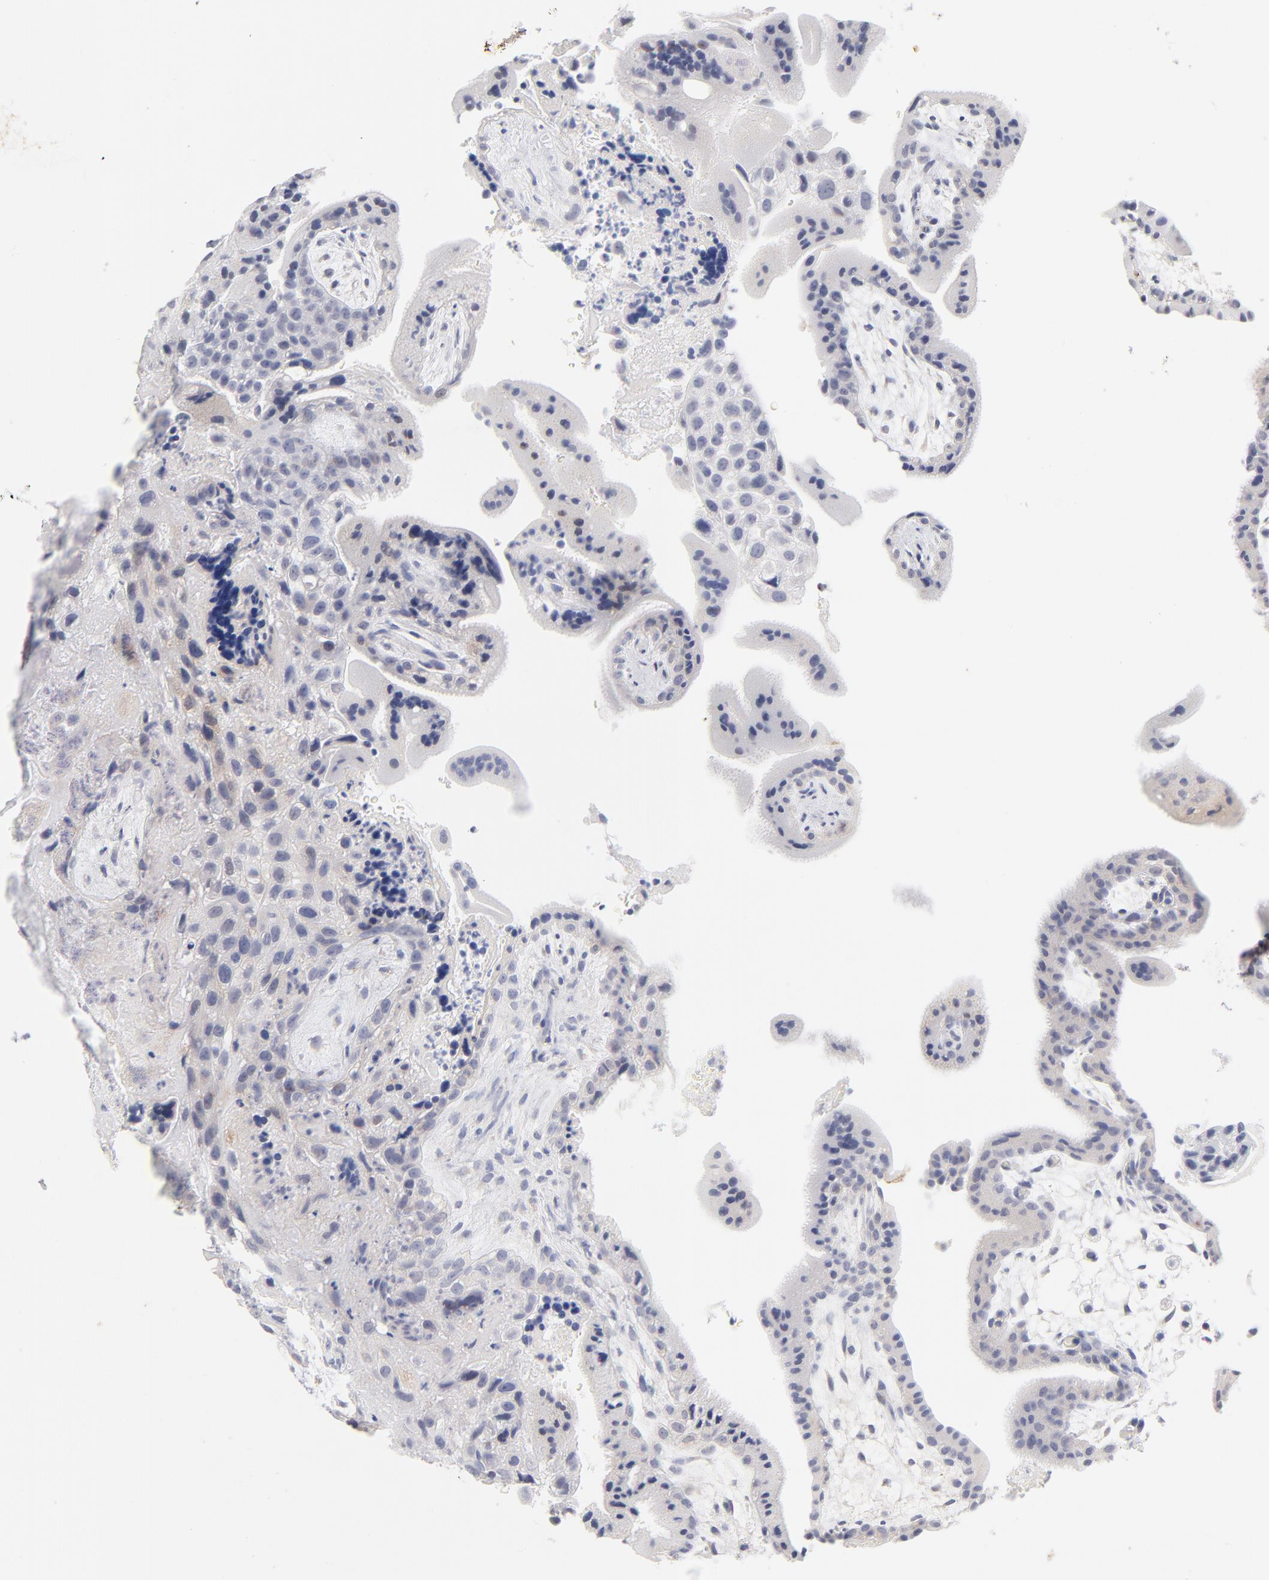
{"staining": {"intensity": "negative", "quantity": "none", "location": "none"}, "tissue": "placenta", "cell_type": "Decidual cells", "image_type": "normal", "snomed": [{"axis": "morphology", "description": "Normal tissue, NOS"}, {"axis": "topography", "description": "Placenta"}], "caption": "The photomicrograph exhibits no significant staining in decidual cells of placenta.", "gene": "KHNYN", "patient": {"sex": "female", "age": 35}}